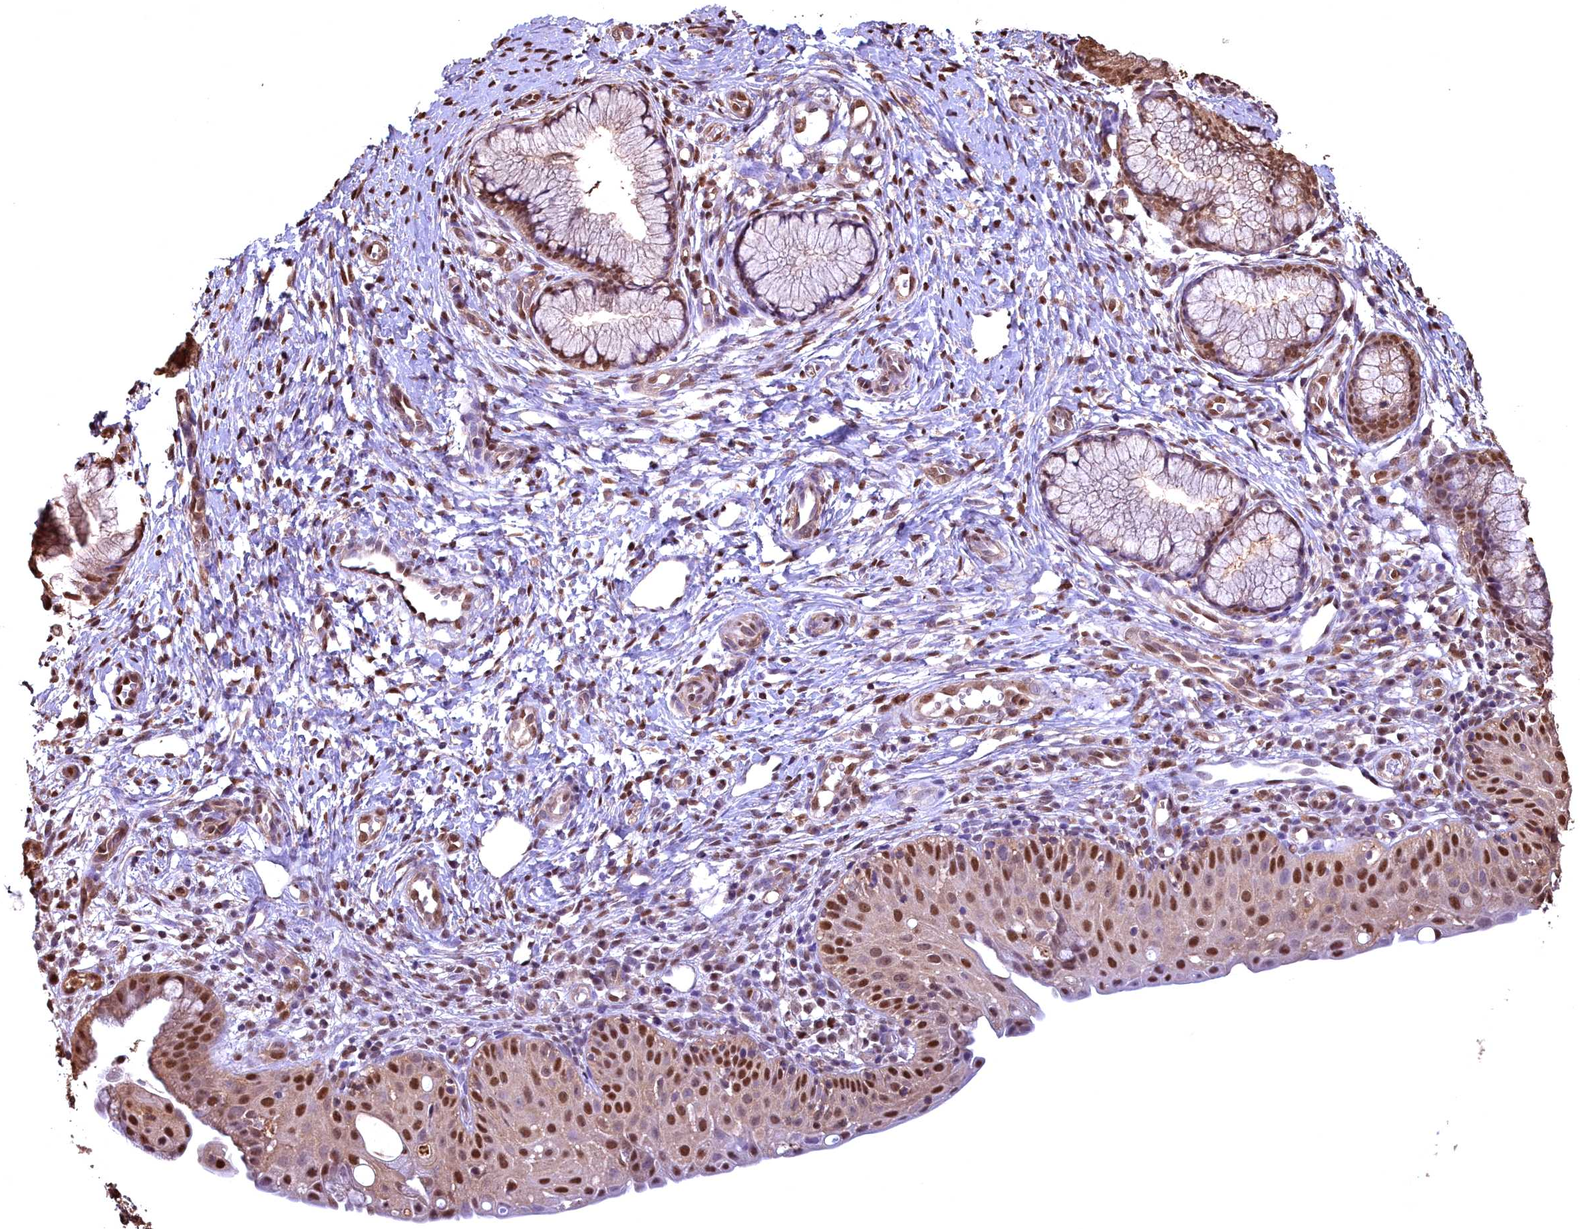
{"staining": {"intensity": "moderate", "quantity": ">75%", "location": "cytoplasmic/membranous,nuclear"}, "tissue": "cervix", "cell_type": "Glandular cells", "image_type": "normal", "snomed": [{"axis": "morphology", "description": "Normal tissue, NOS"}, {"axis": "topography", "description": "Cervix"}], "caption": "Brown immunohistochemical staining in benign human cervix shows moderate cytoplasmic/membranous,nuclear staining in approximately >75% of glandular cells. (Stains: DAB (3,3'-diaminobenzidine) in brown, nuclei in blue, Microscopy: brightfield microscopy at high magnification).", "gene": "GAPDH", "patient": {"sex": "female", "age": 36}}